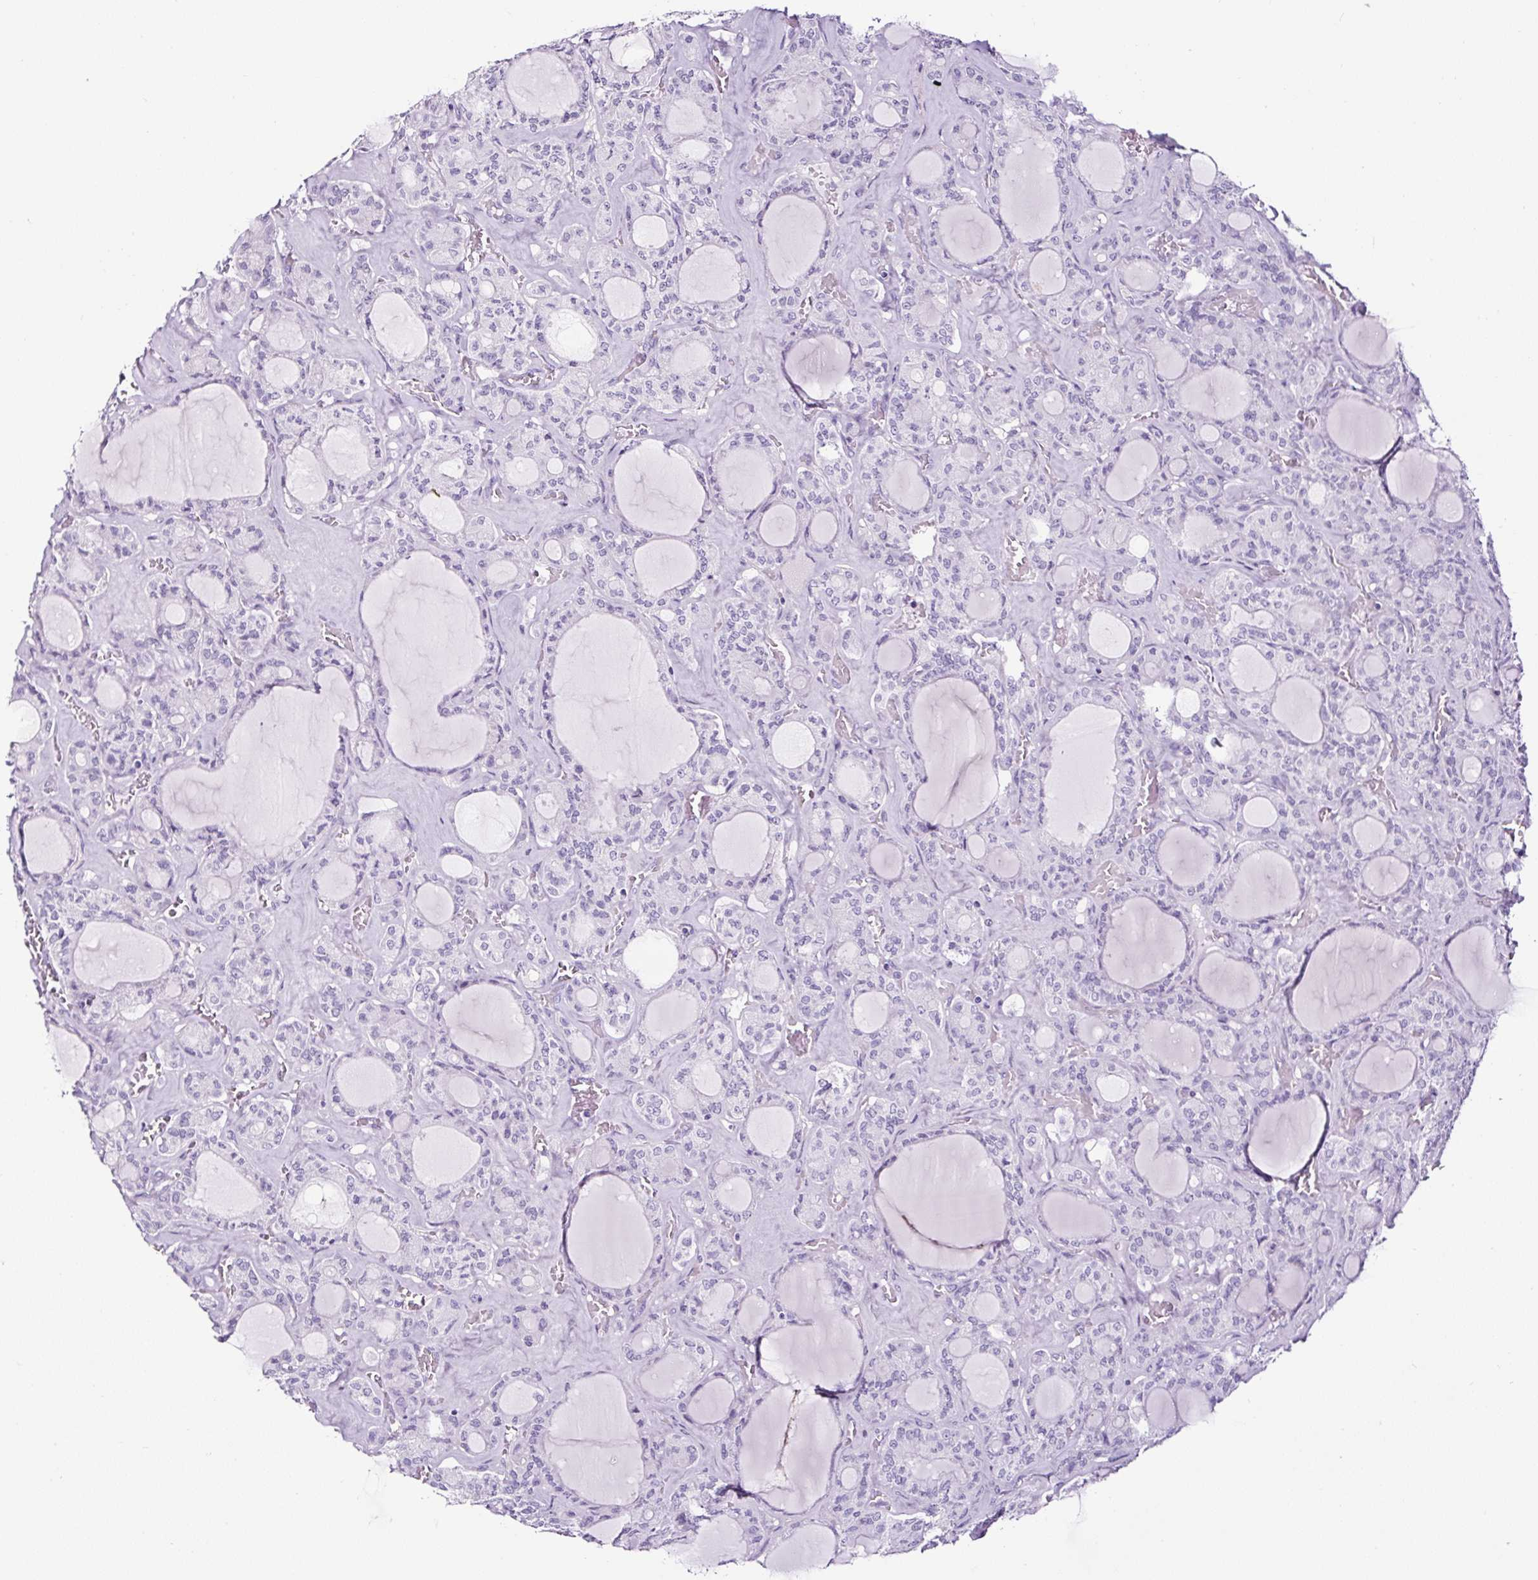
{"staining": {"intensity": "negative", "quantity": "none", "location": "none"}, "tissue": "thyroid cancer", "cell_type": "Tumor cells", "image_type": "cancer", "snomed": [{"axis": "morphology", "description": "Papillary adenocarcinoma, NOS"}, {"axis": "topography", "description": "Thyroid gland"}], "caption": "Protein analysis of thyroid papillary adenocarcinoma shows no significant expression in tumor cells.", "gene": "NPHS2", "patient": {"sex": "male", "age": 87}}